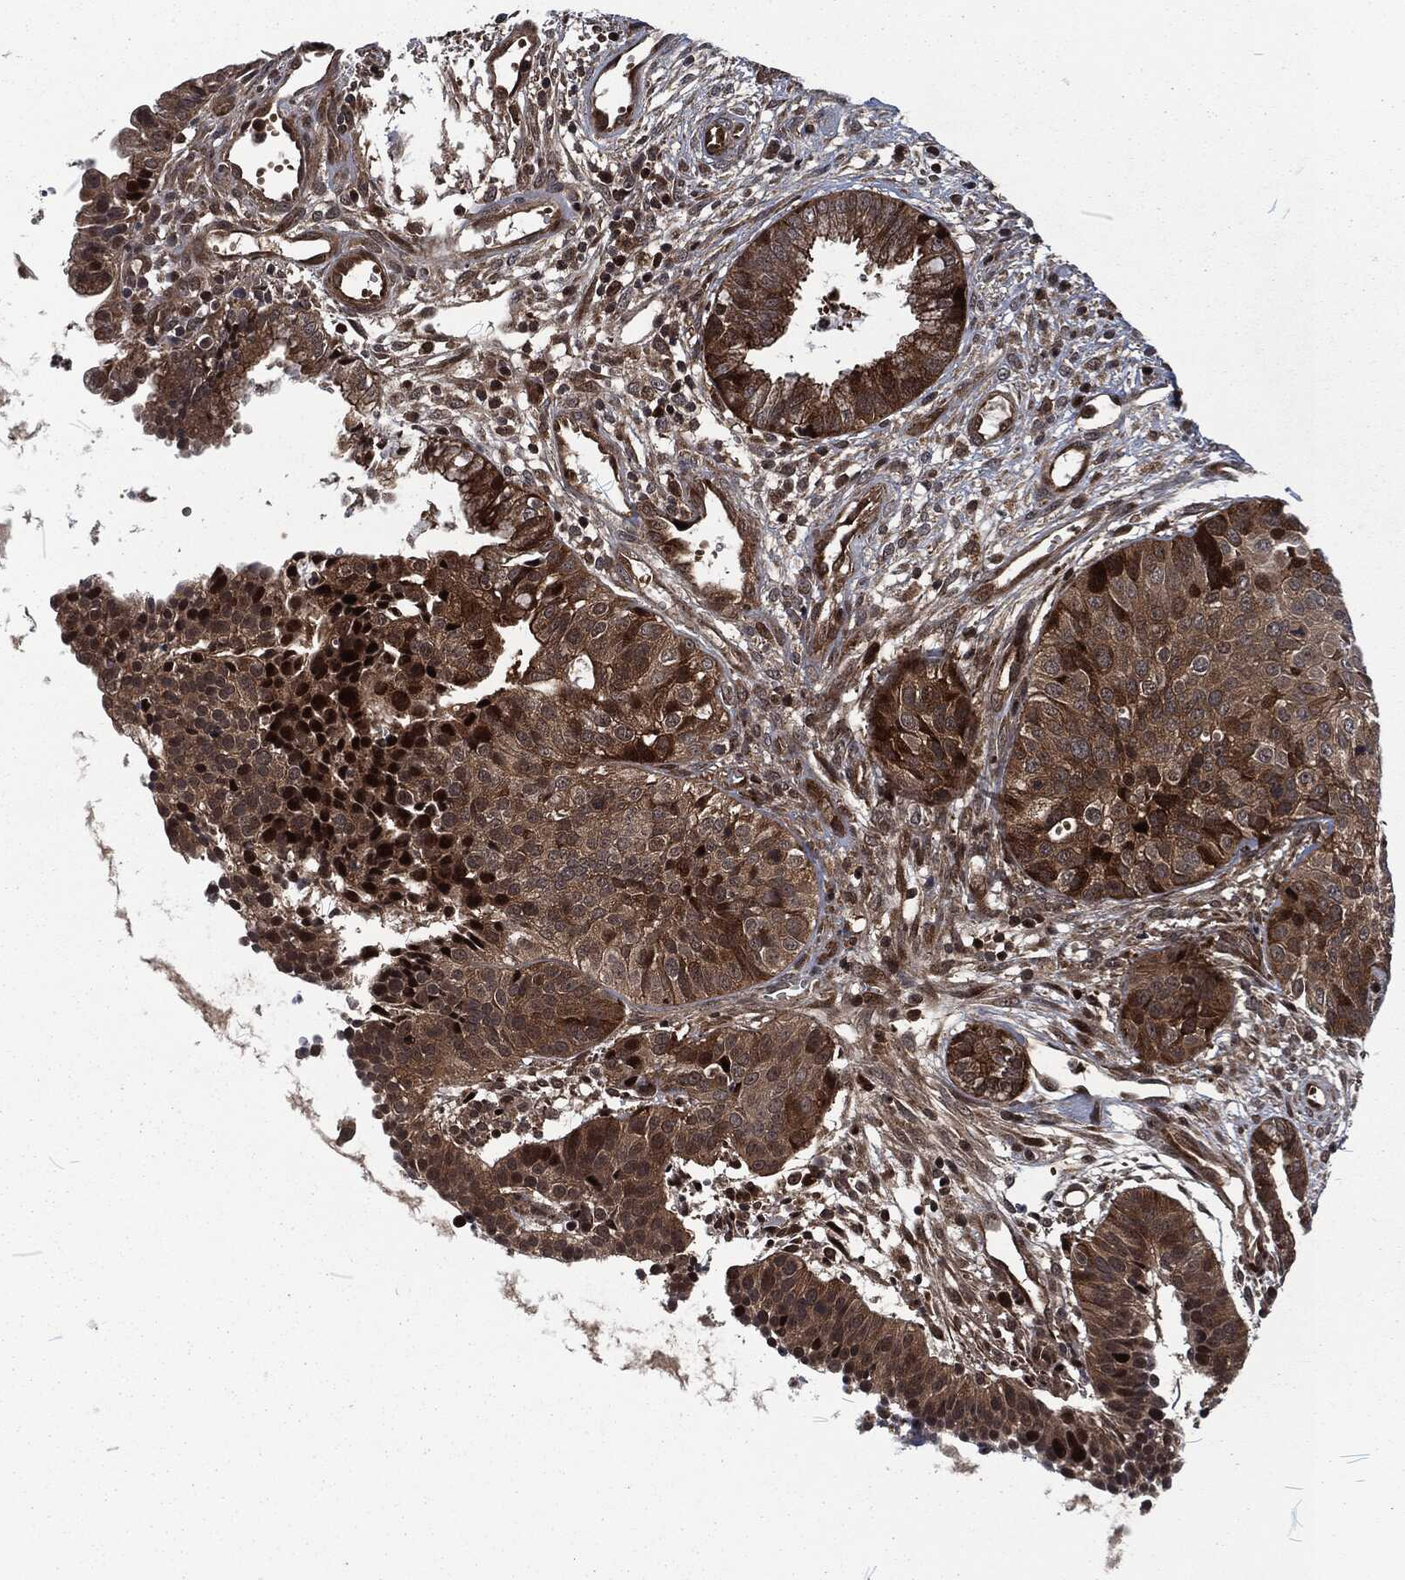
{"staining": {"intensity": "moderate", "quantity": ">75%", "location": "cytoplasmic/membranous"}, "tissue": "cervical cancer", "cell_type": "Tumor cells", "image_type": "cancer", "snomed": [{"axis": "morphology", "description": "Normal tissue, NOS"}, {"axis": "morphology", "description": "Squamous cell carcinoma, NOS"}, {"axis": "topography", "description": "Cervix"}], "caption": "Squamous cell carcinoma (cervical) stained with DAB IHC exhibits medium levels of moderate cytoplasmic/membranous expression in about >75% of tumor cells.", "gene": "CMPK2", "patient": {"sex": "female", "age": 39}}